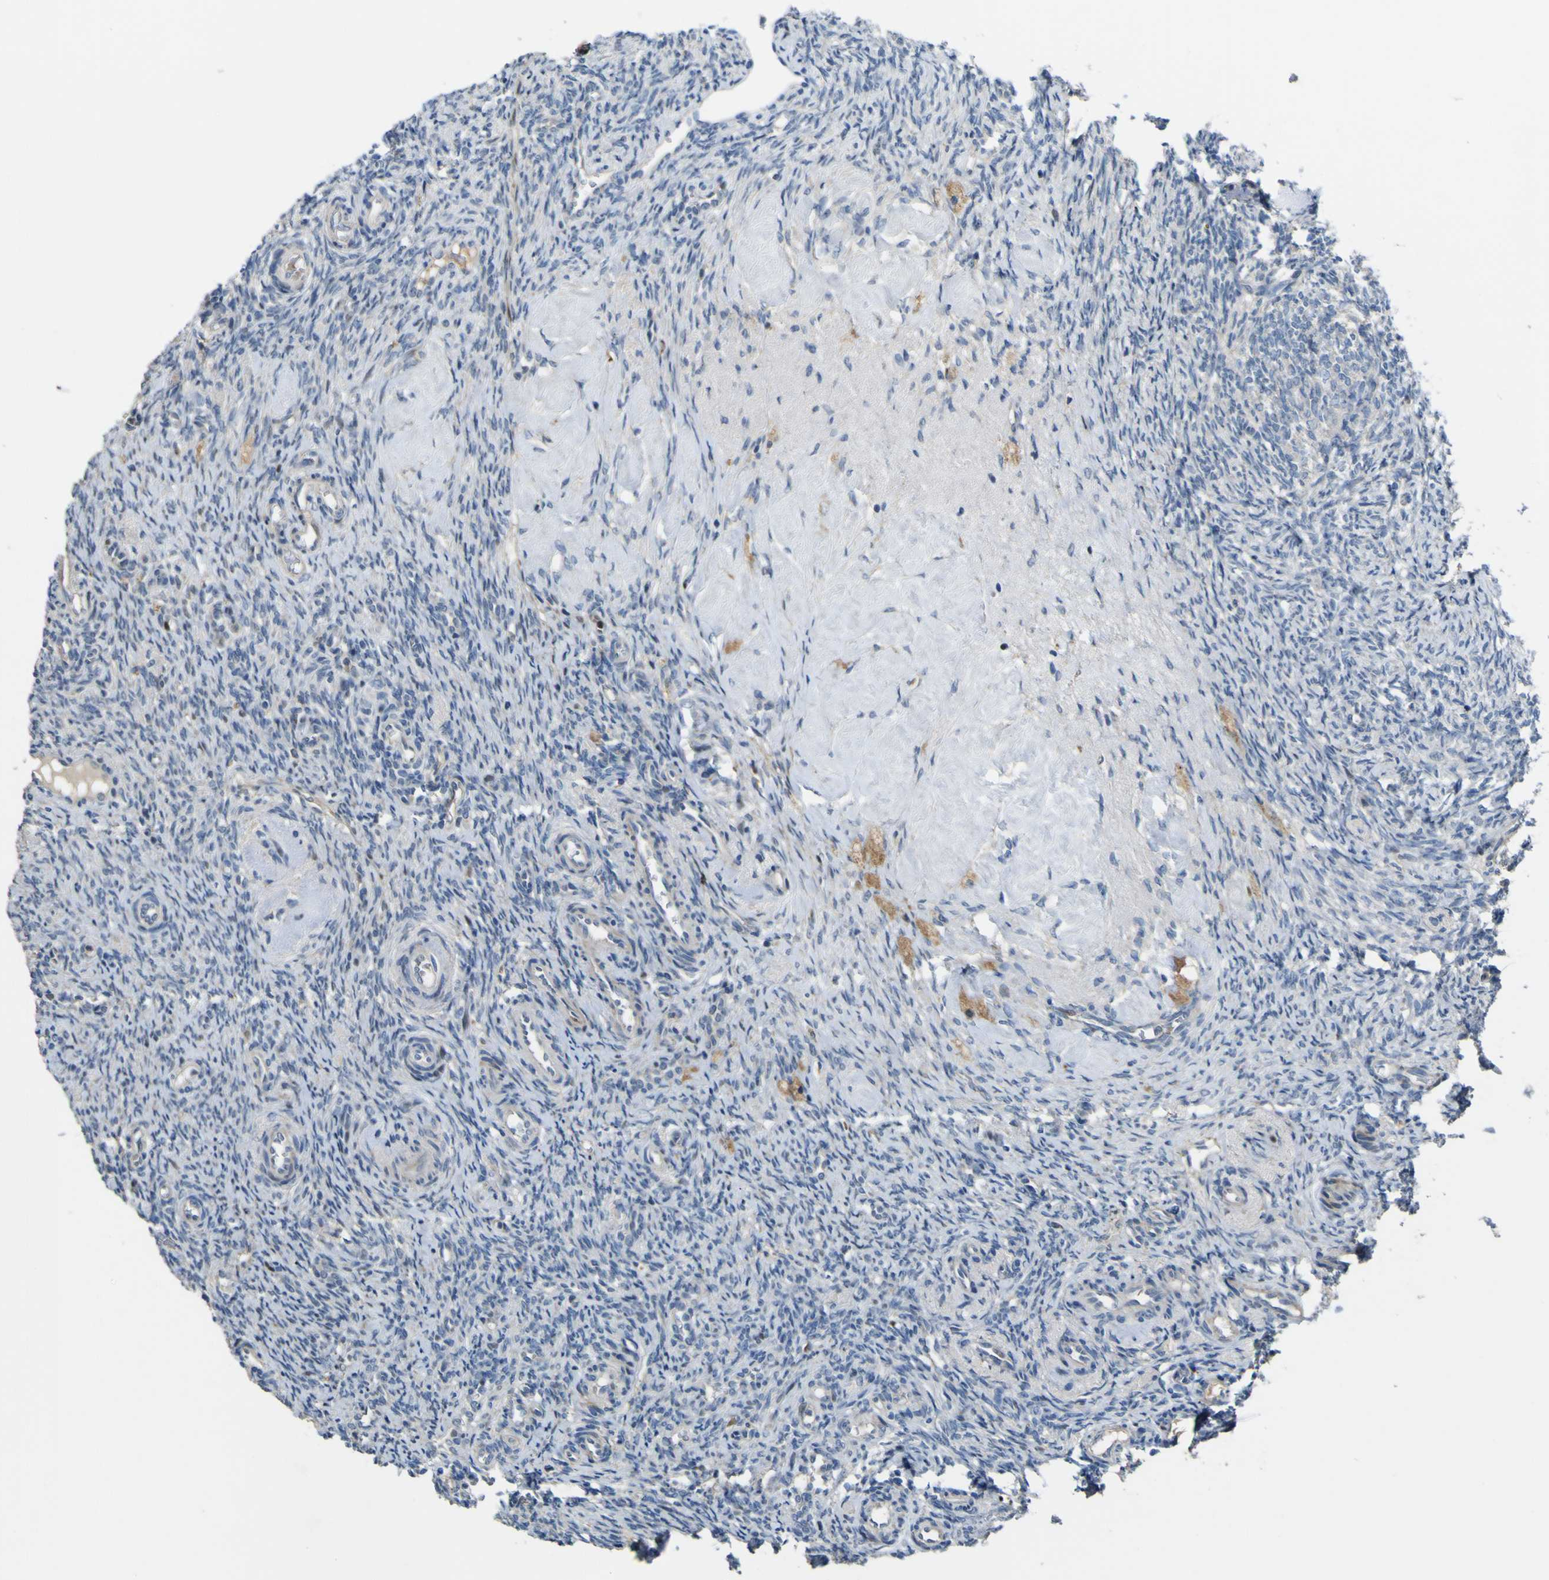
{"staining": {"intensity": "negative", "quantity": "none", "location": "none"}, "tissue": "ovary", "cell_type": "Ovarian stroma cells", "image_type": "normal", "snomed": [{"axis": "morphology", "description": "Normal tissue, NOS"}, {"axis": "topography", "description": "Ovary"}], "caption": "Photomicrograph shows no significant protein expression in ovarian stroma cells of unremarkable ovary.", "gene": "LBHD1", "patient": {"sex": "female", "age": 41}}